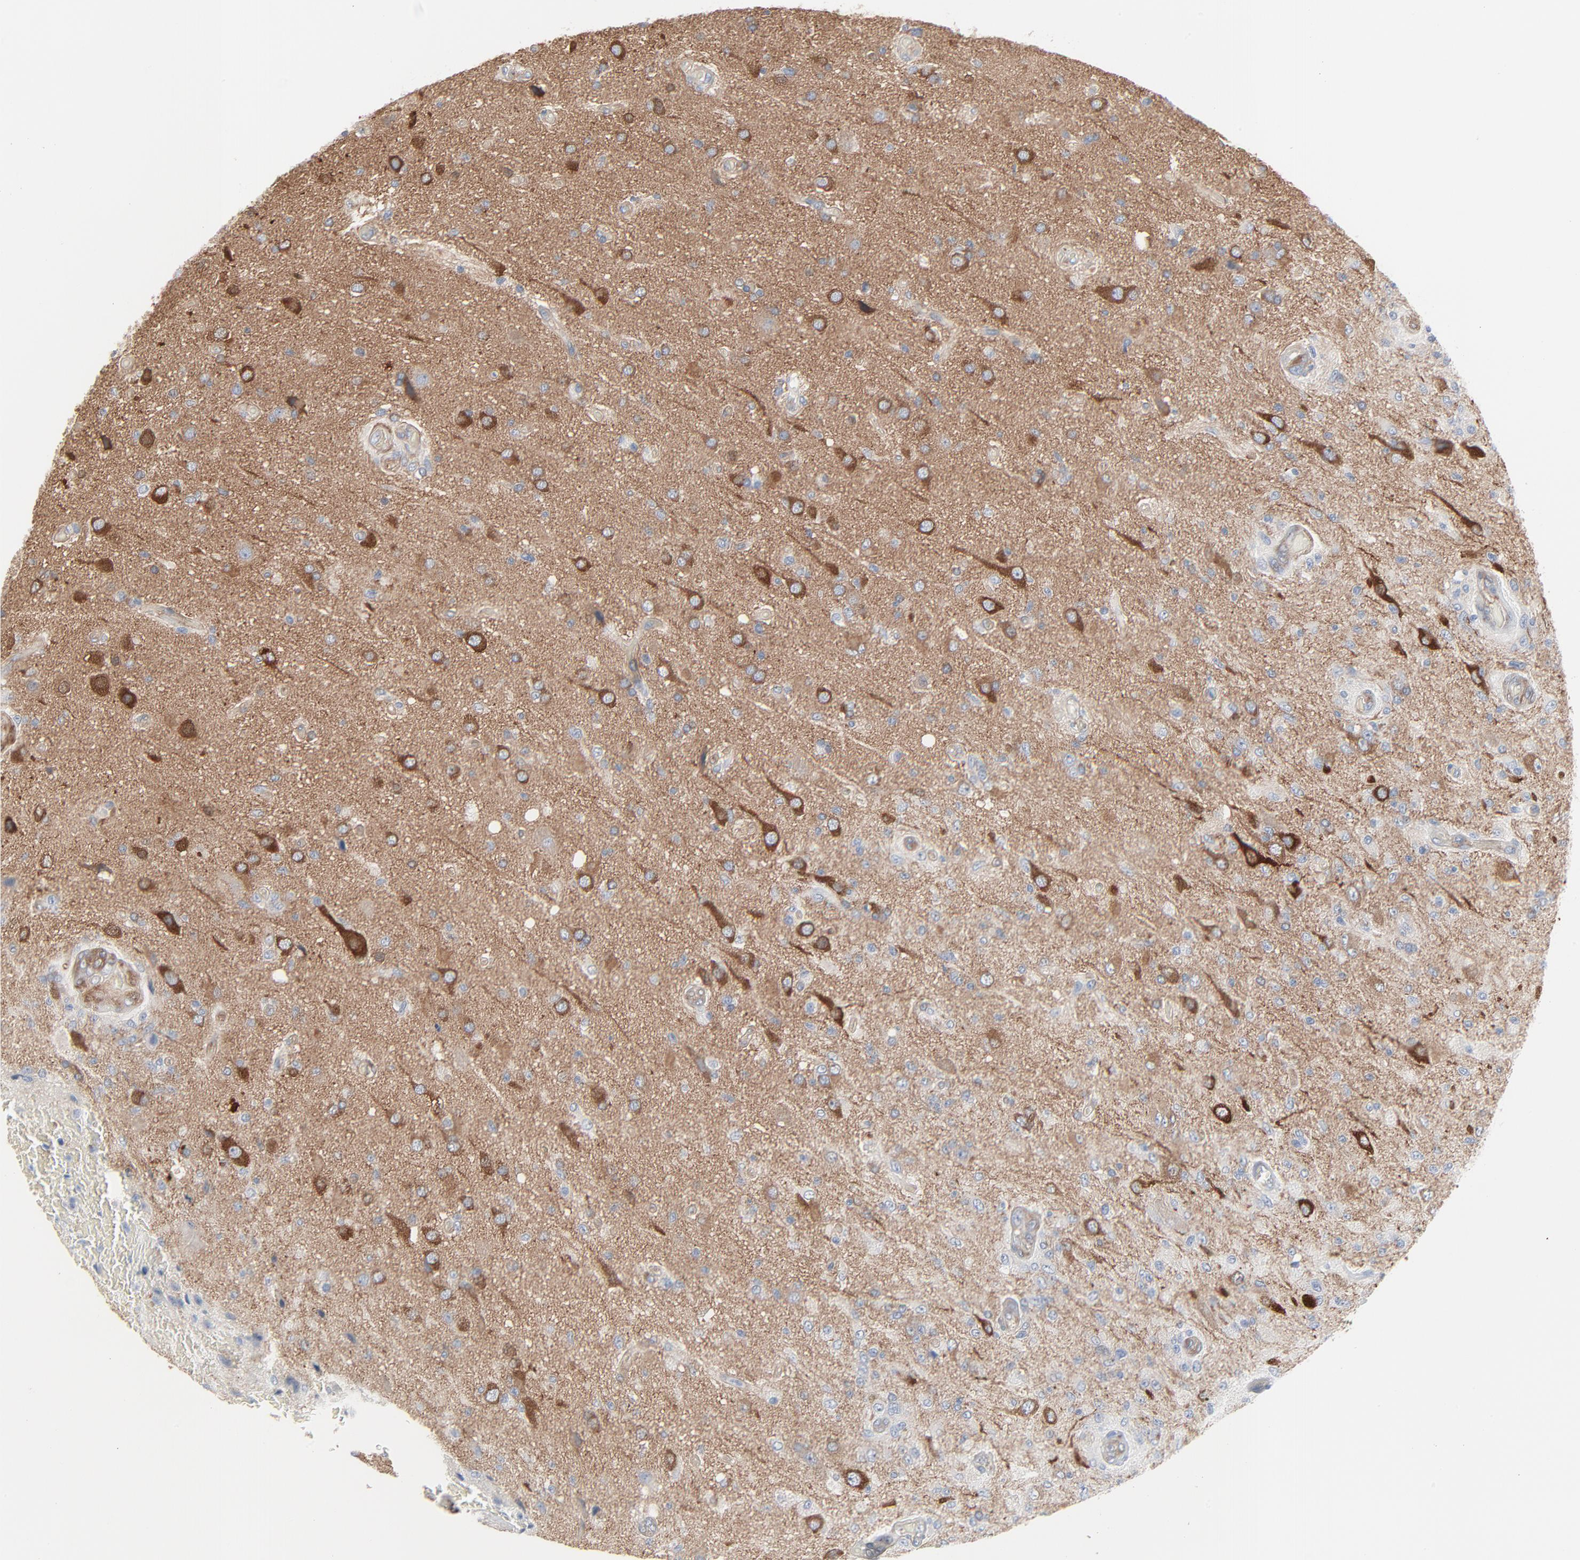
{"staining": {"intensity": "strong", "quantity": "<25%", "location": "cytoplasmic/membranous"}, "tissue": "glioma", "cell_type": "Tumor cells", "image_type": "cancer", "snomed": [{"axis": "morphology", "description": "Normal tissue, NOS"}, {"axis": "morphology", "description": "Glioma, malignant, High grade"}, {"axis": "topography", "description": "Cerebral cortex"}], "caption": "DAB immunohistochemical staining of human malignant high-grade glioma exhibits strong cytoplasmic/membranous protein expression in about <25% of tumor cells.", "gene": "OPTN", "patient": {"sex": "male", "age": 77}}